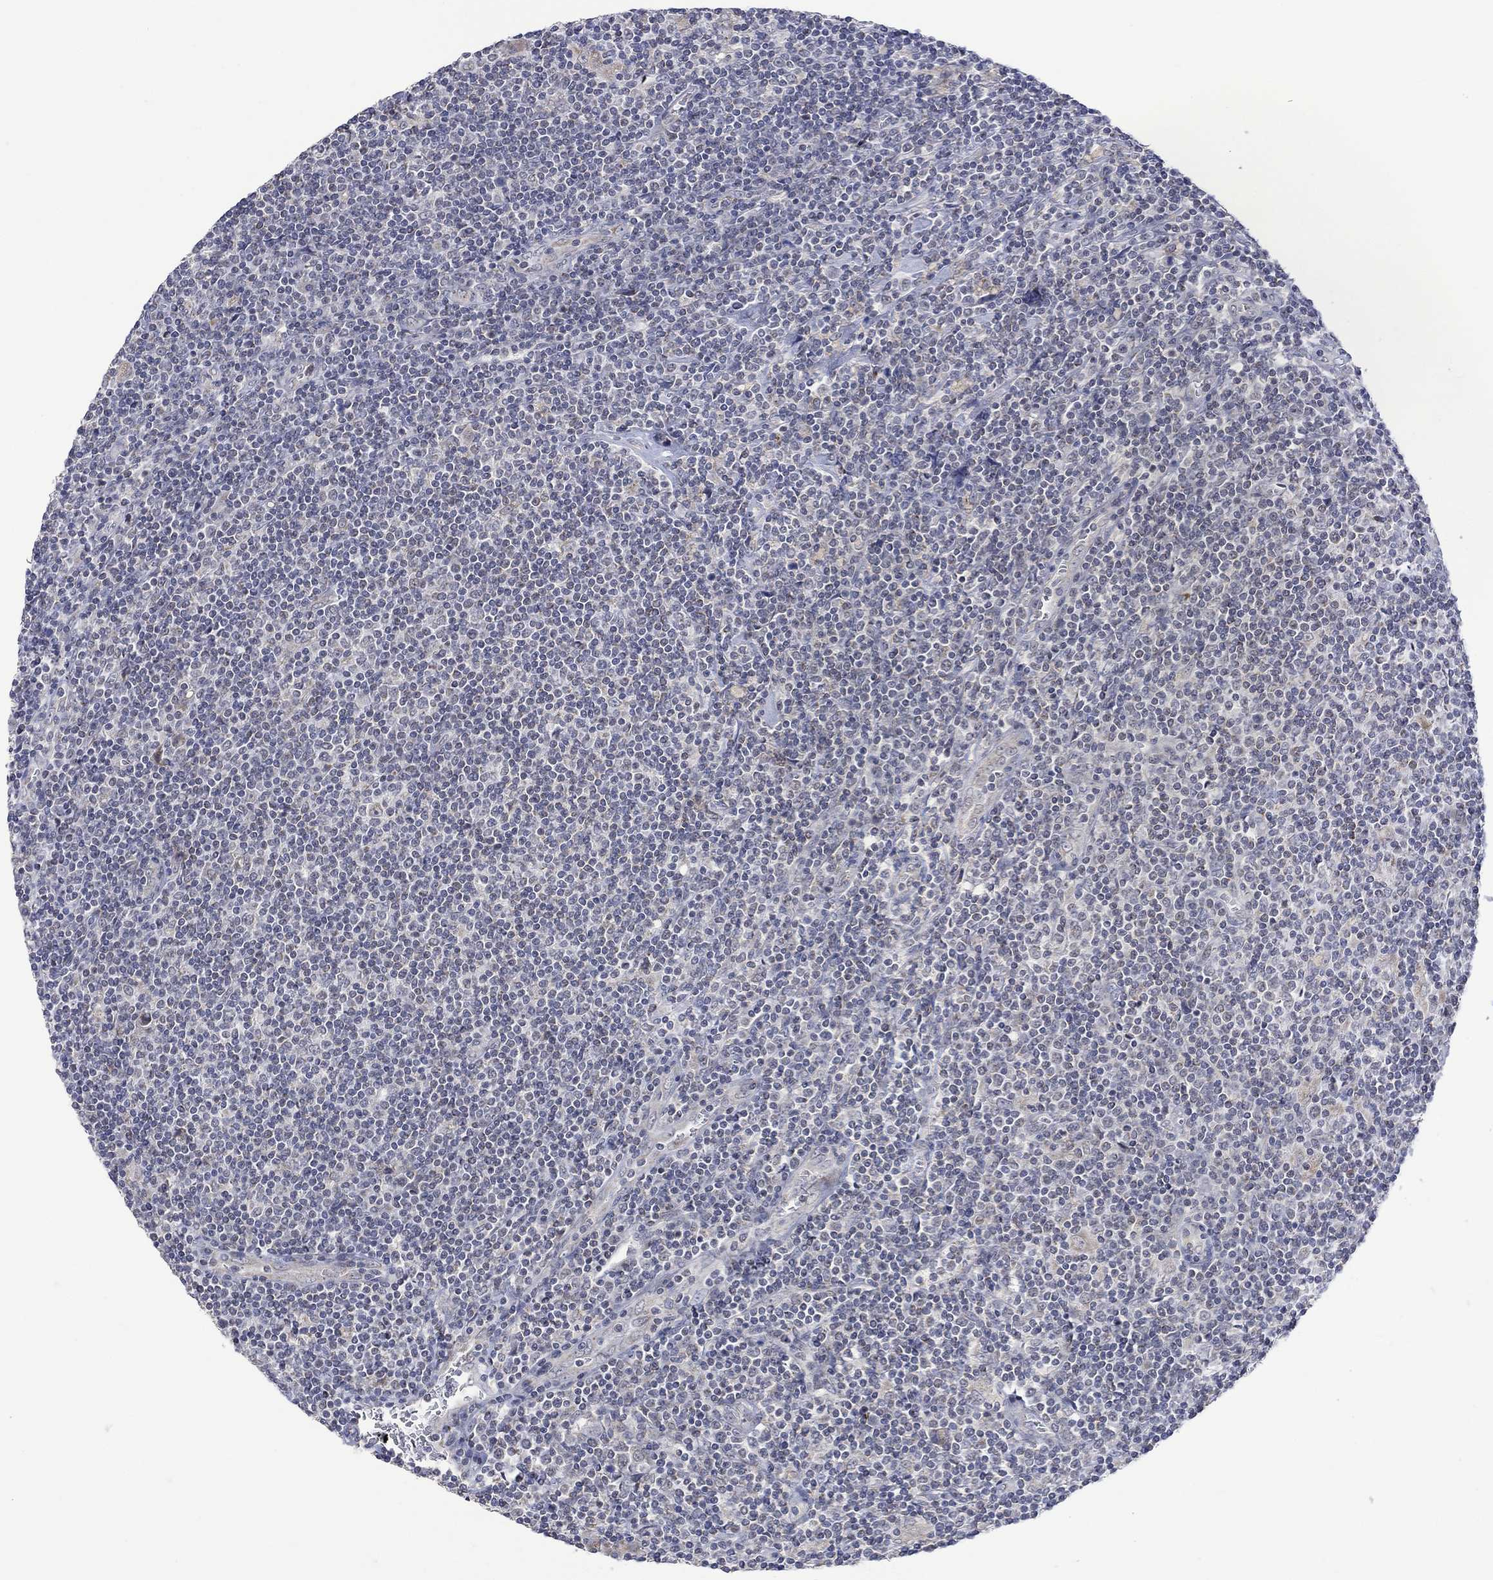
{"staining": {"intensity": "negative", "quantity": "none", "location": "none"}, "tissue": "lymphoma", "cell_type": "Tumor cells", "image_type": "cancer", "snomed": [{"axis": "morphology", "description": "Hodgkin's disease, NOS"}, {"axis": "topography", "description": "Lymph node"}], "caption": "Immunohistochemistry (IHC) of Hodgkin's disease reveals no positivity in tumor cells.", "gene": "SLC48A1", "patient": {"sex": "male", "age": 40}}